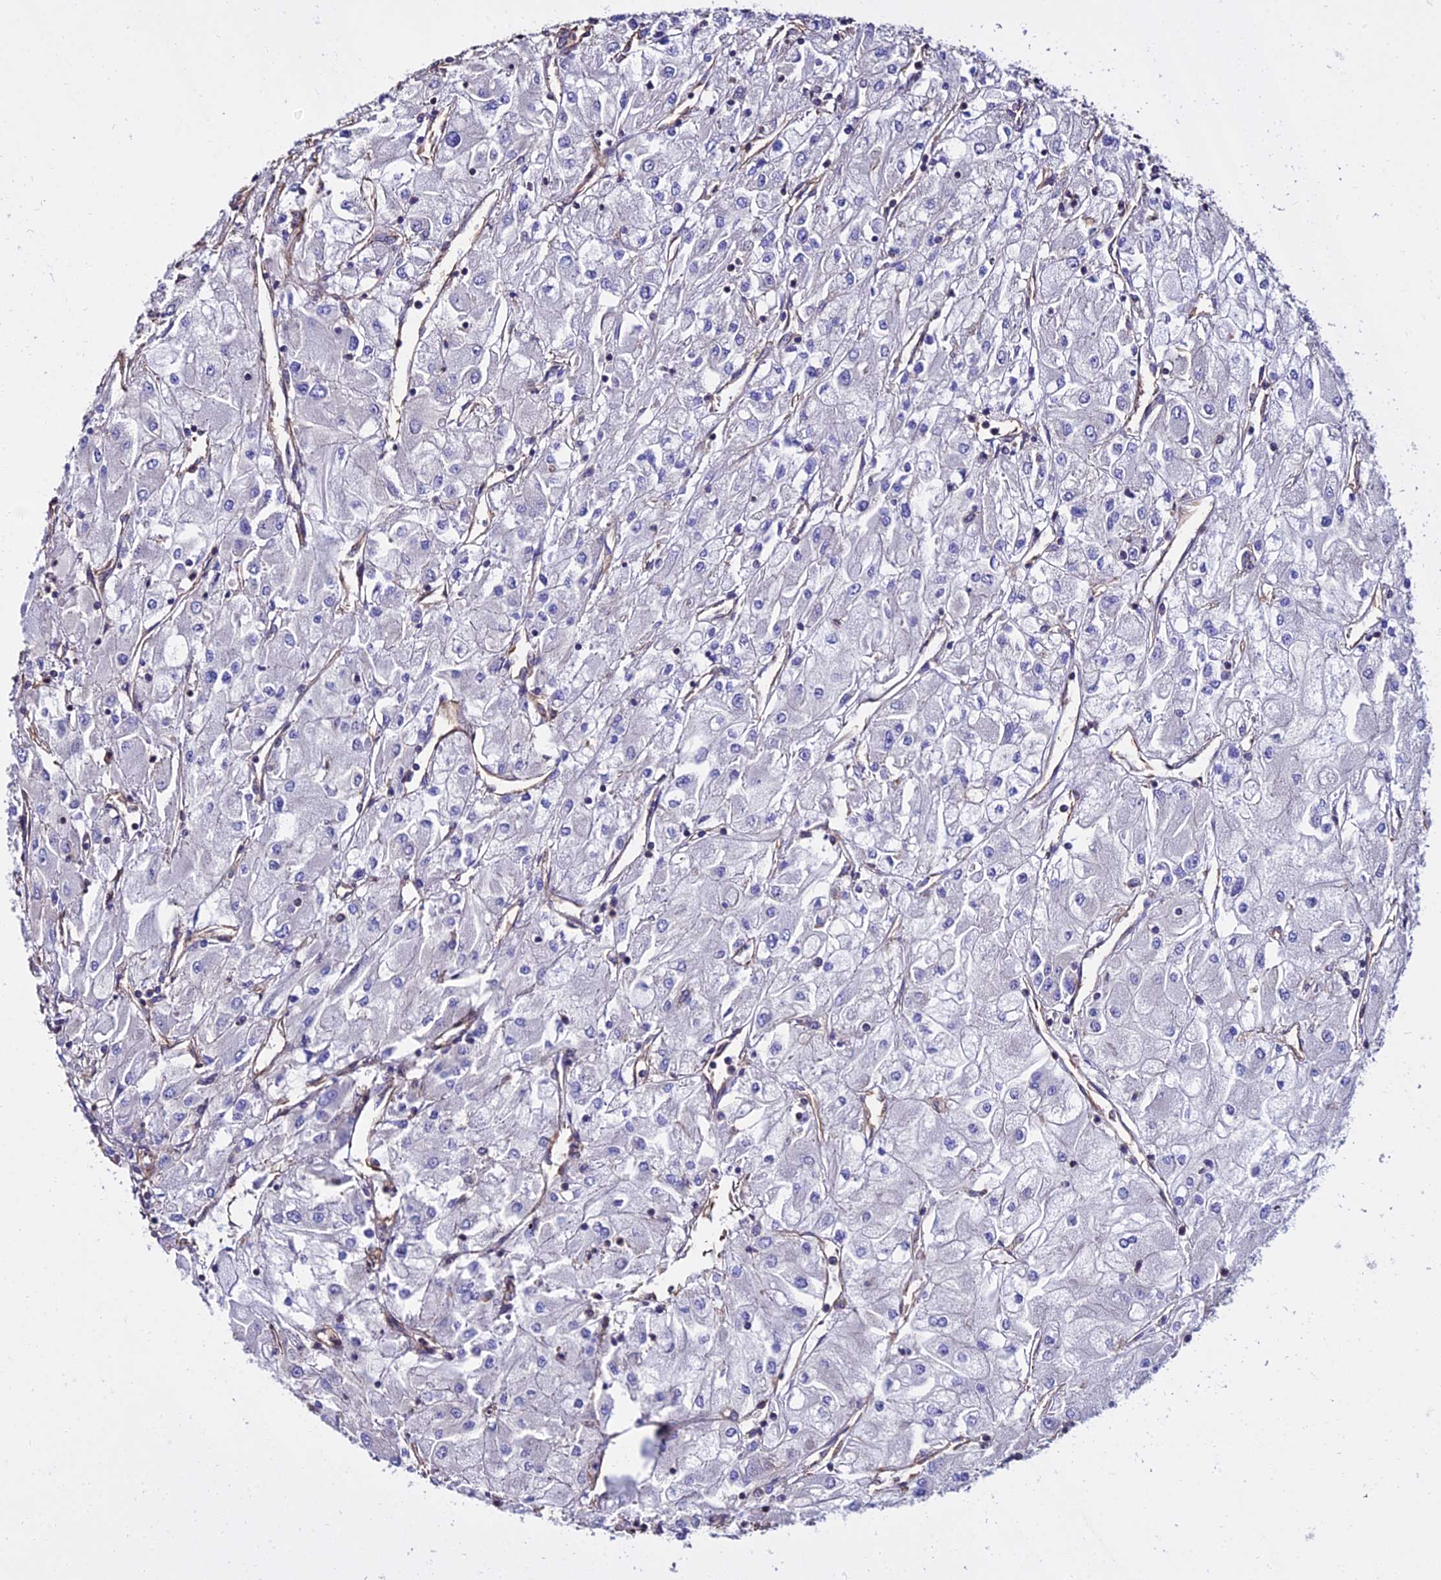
{"staining": {"intensity": "negative", "quantity": "none", "location": "none"}, "tissue": "renal cancer", "cell_type": "Tumor cells", "image_type": "cancer", "snomed": [{"axis": "morphology", "description": "Adenocarcinoma, NOS"}, {"axis": "topography", "description": "Kidney"}], "caption": "Tumor cells are negative for brown protein staining in renal adenocarcinoma.", "gene": "CALM2", "patient": {"sex": "male", "age": 80}}